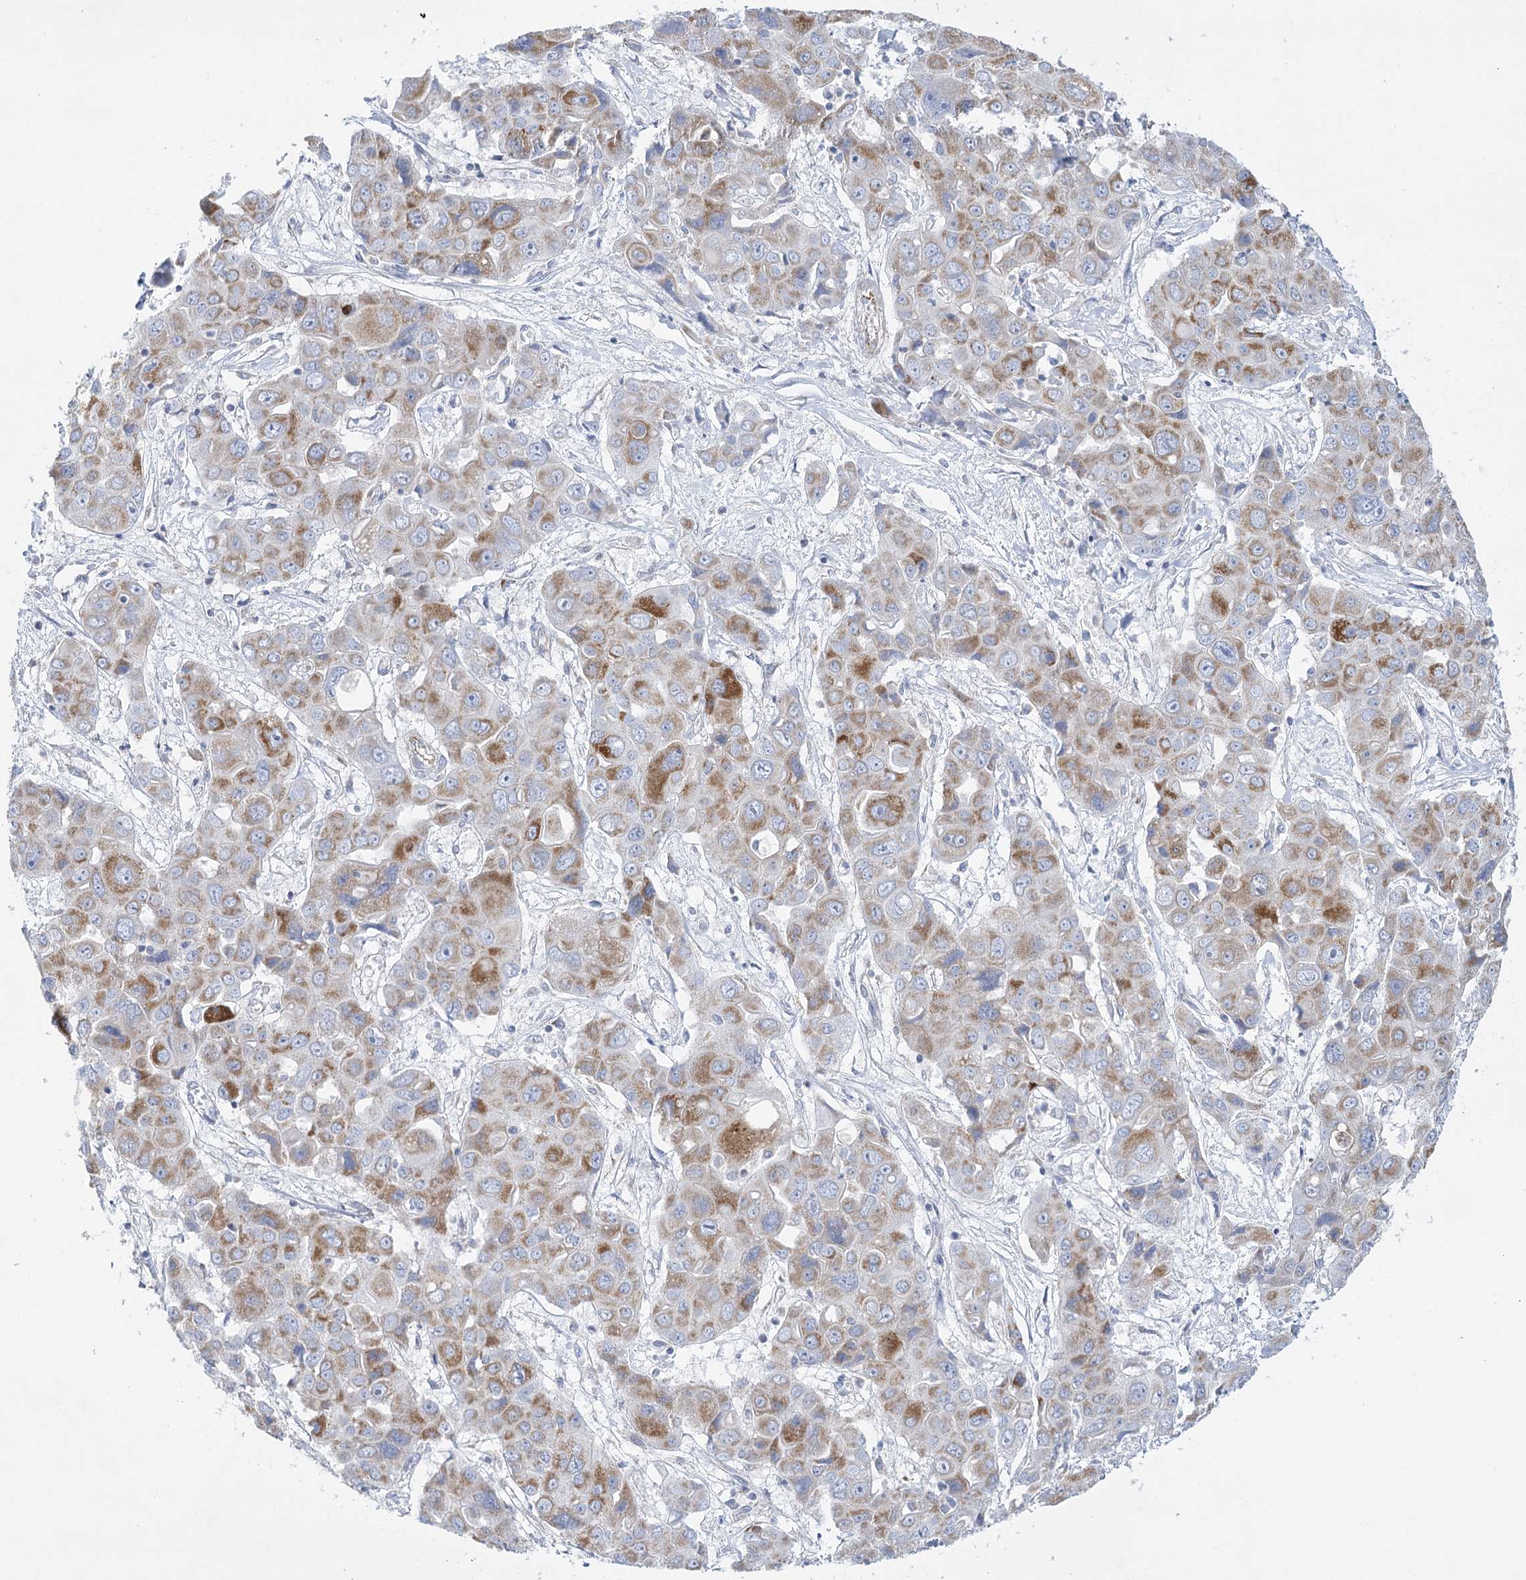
{"staining": {"intensity": "moderate", "quantity": "<25%", "location": "cytoplasmic/membranous"}, "tissue": "liver cancer", "cell_type": "Tumor cells", "image_type": "cancer", "snomed": [{"axis": "morphology", "description": "Cholangiocarcinoma"}, {"axis": "topography", "description": "Liver"}], "caption": "There is low levels of moderate cytoplasmic/membranous positivity in tumor cells of cholangiocarcinoma (liver), as demonstrated by immunohistochemical staining (brown color).", "gene": "DHTKD1", "patient": {"sex": "male", "age": 67}}